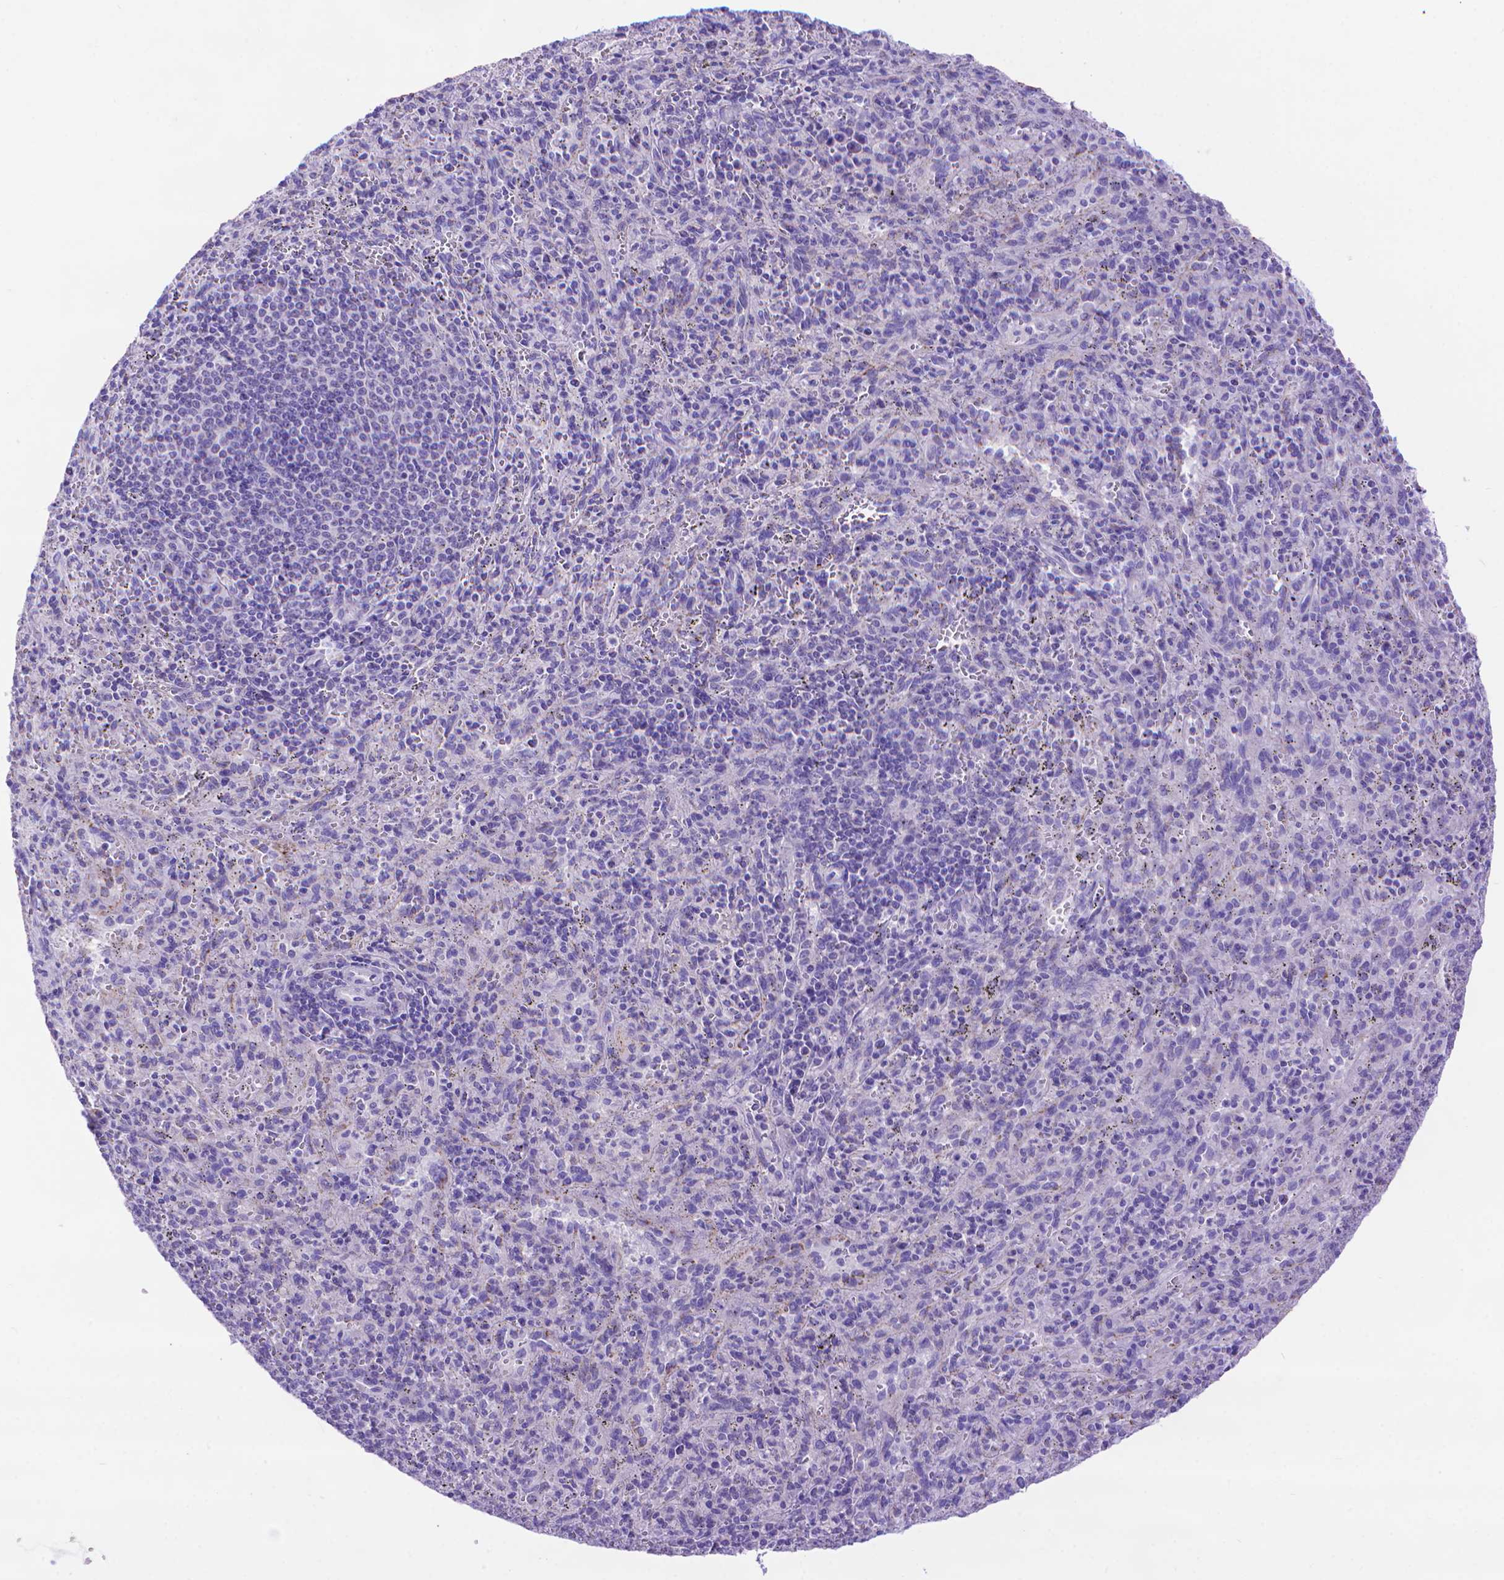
{"staining": {"intensity": "negative", "quantity": "none", "location": "none"}, "tissue": "spleen", "cell_type": "Cells in red pulp", "image_type": "normal", "snomed": [{"axis": "morphology", "description": "Normal tissue, NOS"}, {"axis": "topography", "description": "Spleen"}], "caption": "Benign spleen was stained to show a protein in brown. There is no significant positivity in cells in red pulp.", "gene": "DHRS2", "patient": {"sex": "male", "age": 57}}